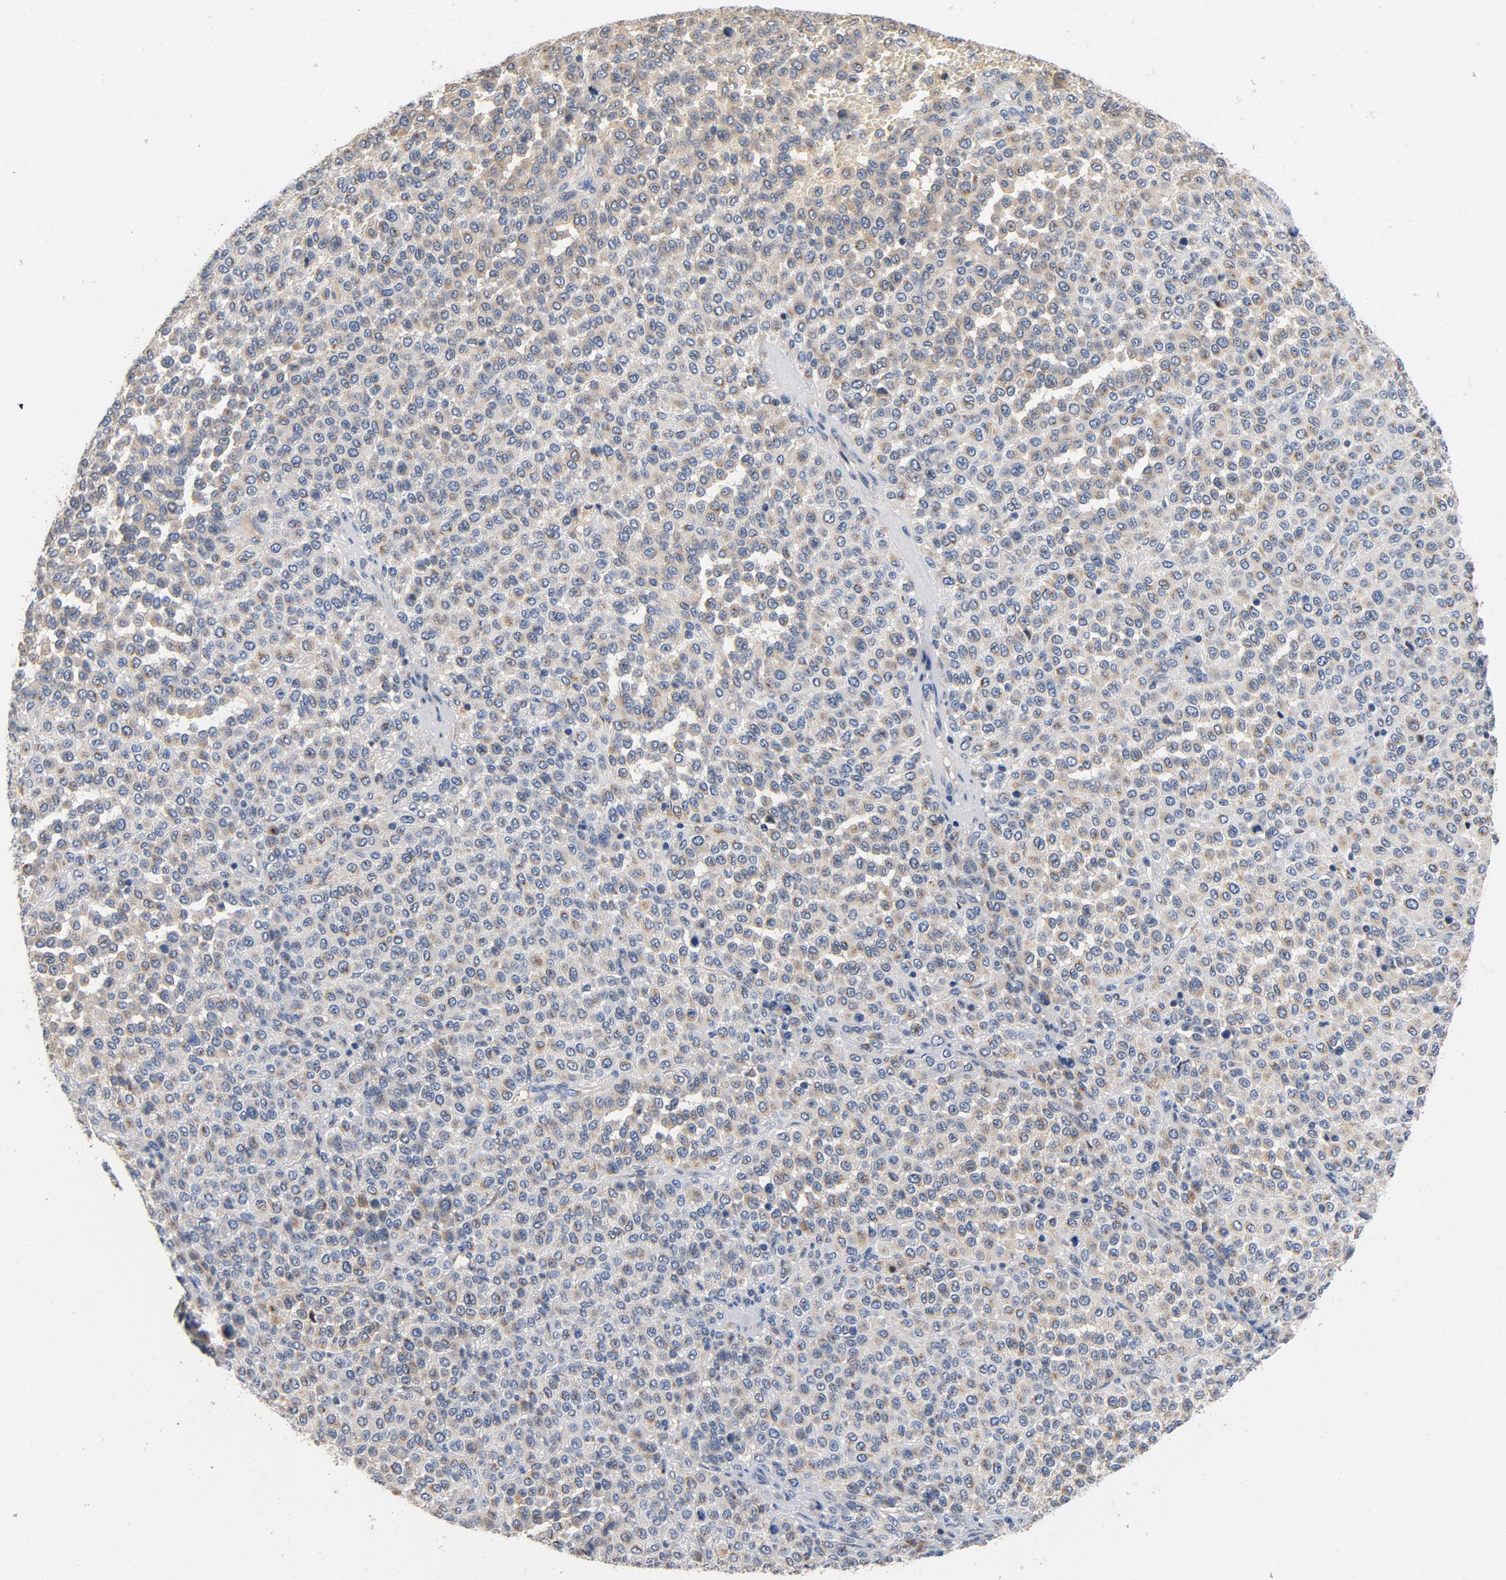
{"staining": {"intensity": "negative", "quantity": "none", "location": "none"}, "tissue": "melanoma", "cell_type": "Tumor cells", "image_type": "cancer", "snomed": [{"axis": "morphology", "description": "Malignant melanoma, Metastatic site"}, {"axis": "topography", "description": "Pancreas"}], "caption": "There is no significant positivity in tumor cells of malignant melanoma (metastatic site).", "gene": "LMAN2", "patient": {"sex": "female", "age": 30}}